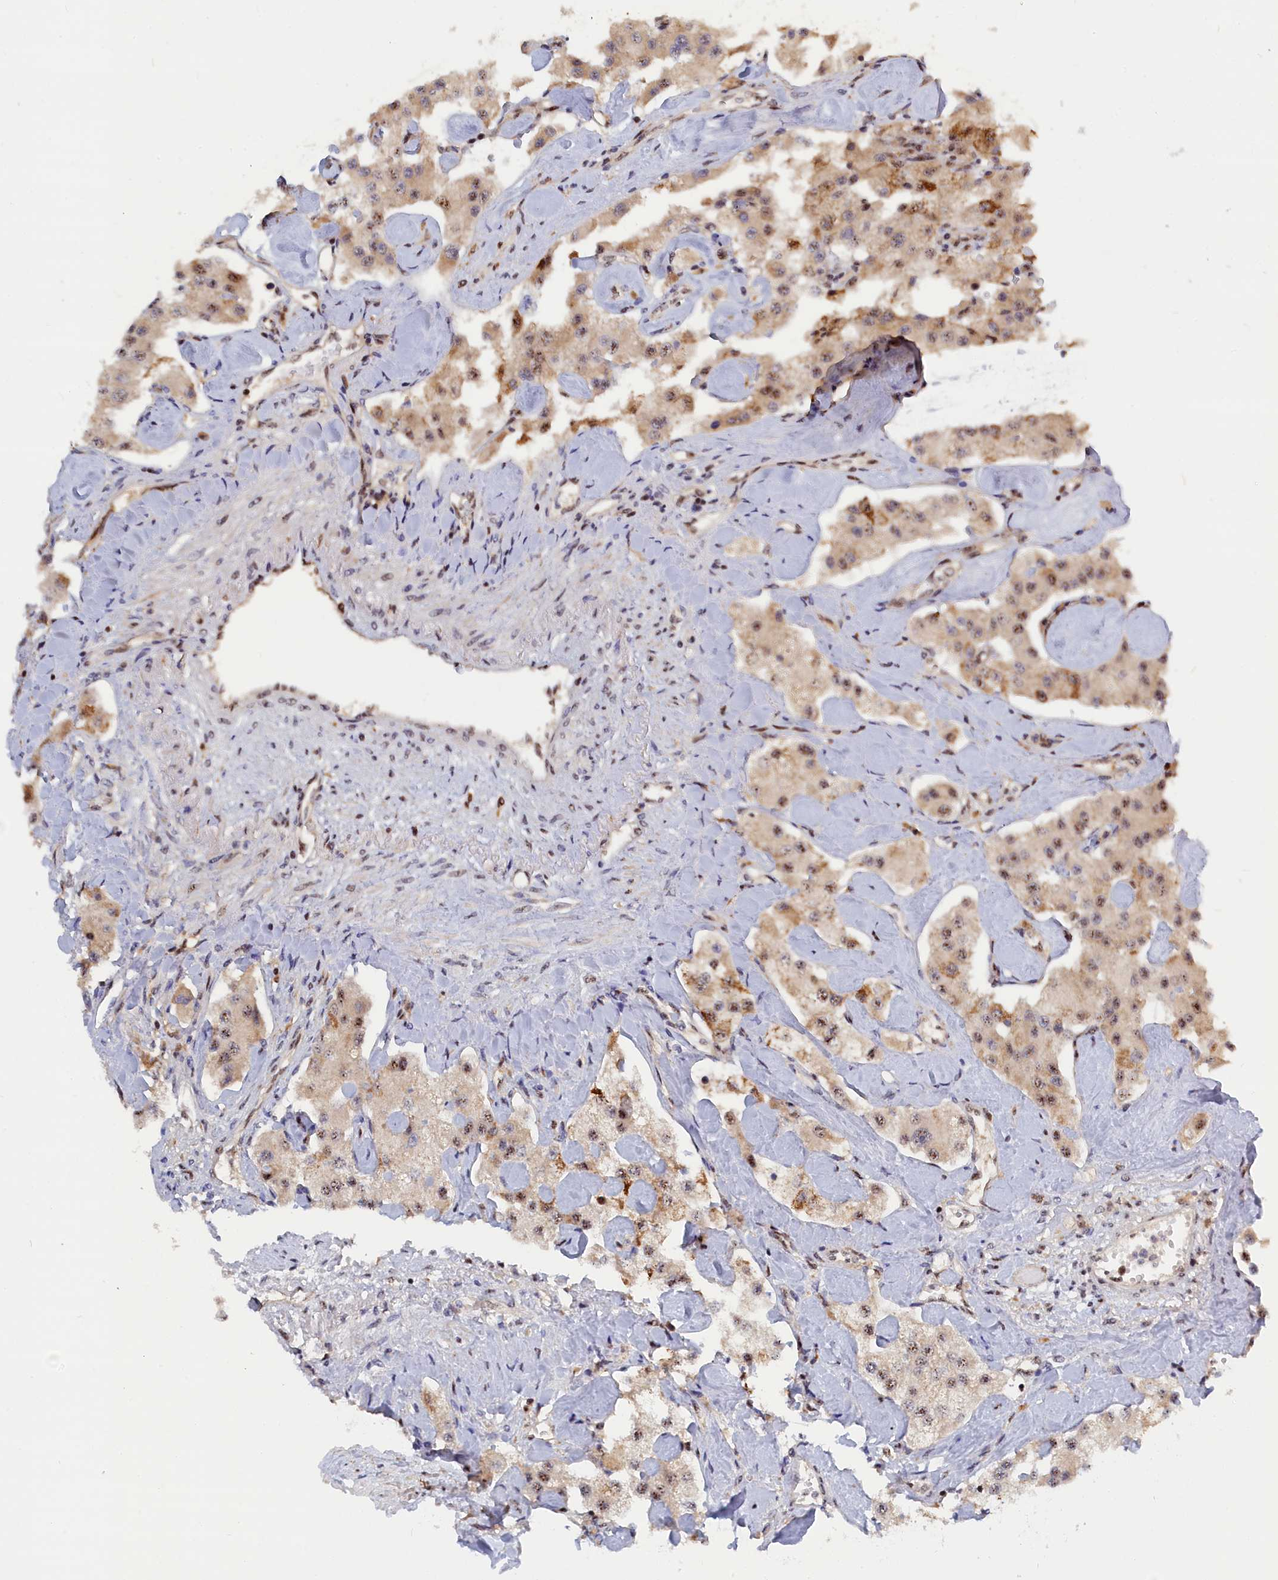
{"staining": {"intensity": "moderate", "quantity": ">75%", "location": "nuclear"}, "tissue": "carcinoid", "cell_type": "Tumor cells", "image_type": "cancer", "snomed": [{"axis": "morphology", "description": "Carcinoid, malignant, NOS"}, {"axis": "topography", "description": "Pancreas"}], "caption": "Immunohistochemistry (IHC) image of neoplastic tissue: human malignant carcinoid stained using immunohistochemistry (IHC) displays medium levels of moderate protein expression localized specifically in the nuclear of tumor cells, appearing as a nuclear brown color.", "gene": "TAB1", "patient": {"sex": "male", "age": 41}}